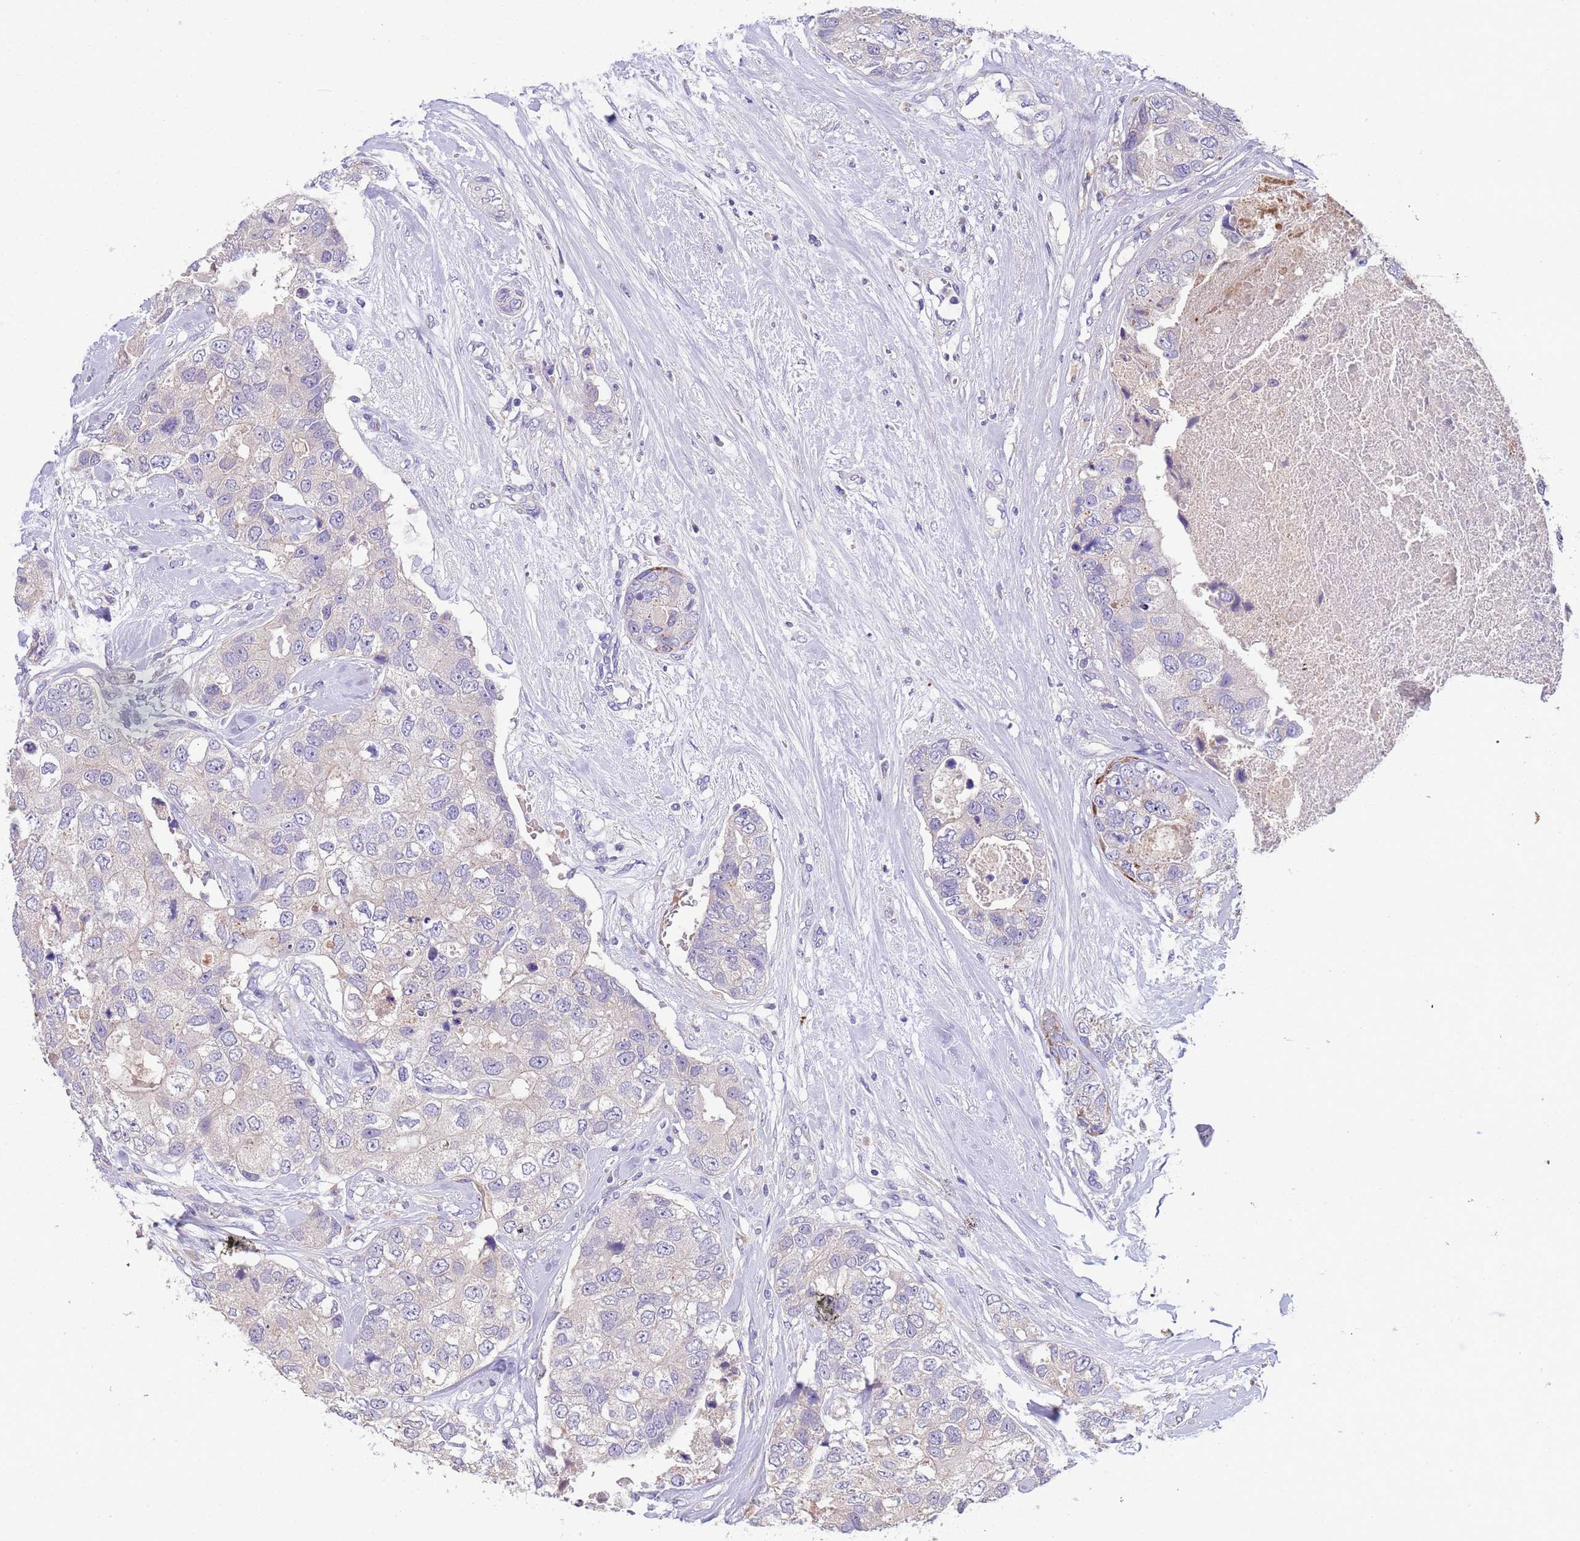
{"staining": {"intensity": "negative", "quantity": "none", "location": "none"}, "tissue": "breast cancer", "cell_type": "Tumor cells", "image_type": "cancer", "snomed": [{"axis": "morphology", "description": "Duct carcinoma"}, {"axis": "topography", "description": "Breast"}], "caption": "A histopathology image of human breast cancer (invasive ductal carcinoma) is negative for staining in tumor cells.", "gene": "SLC24A3", "patient": {"sex": "female", "age": 62}}